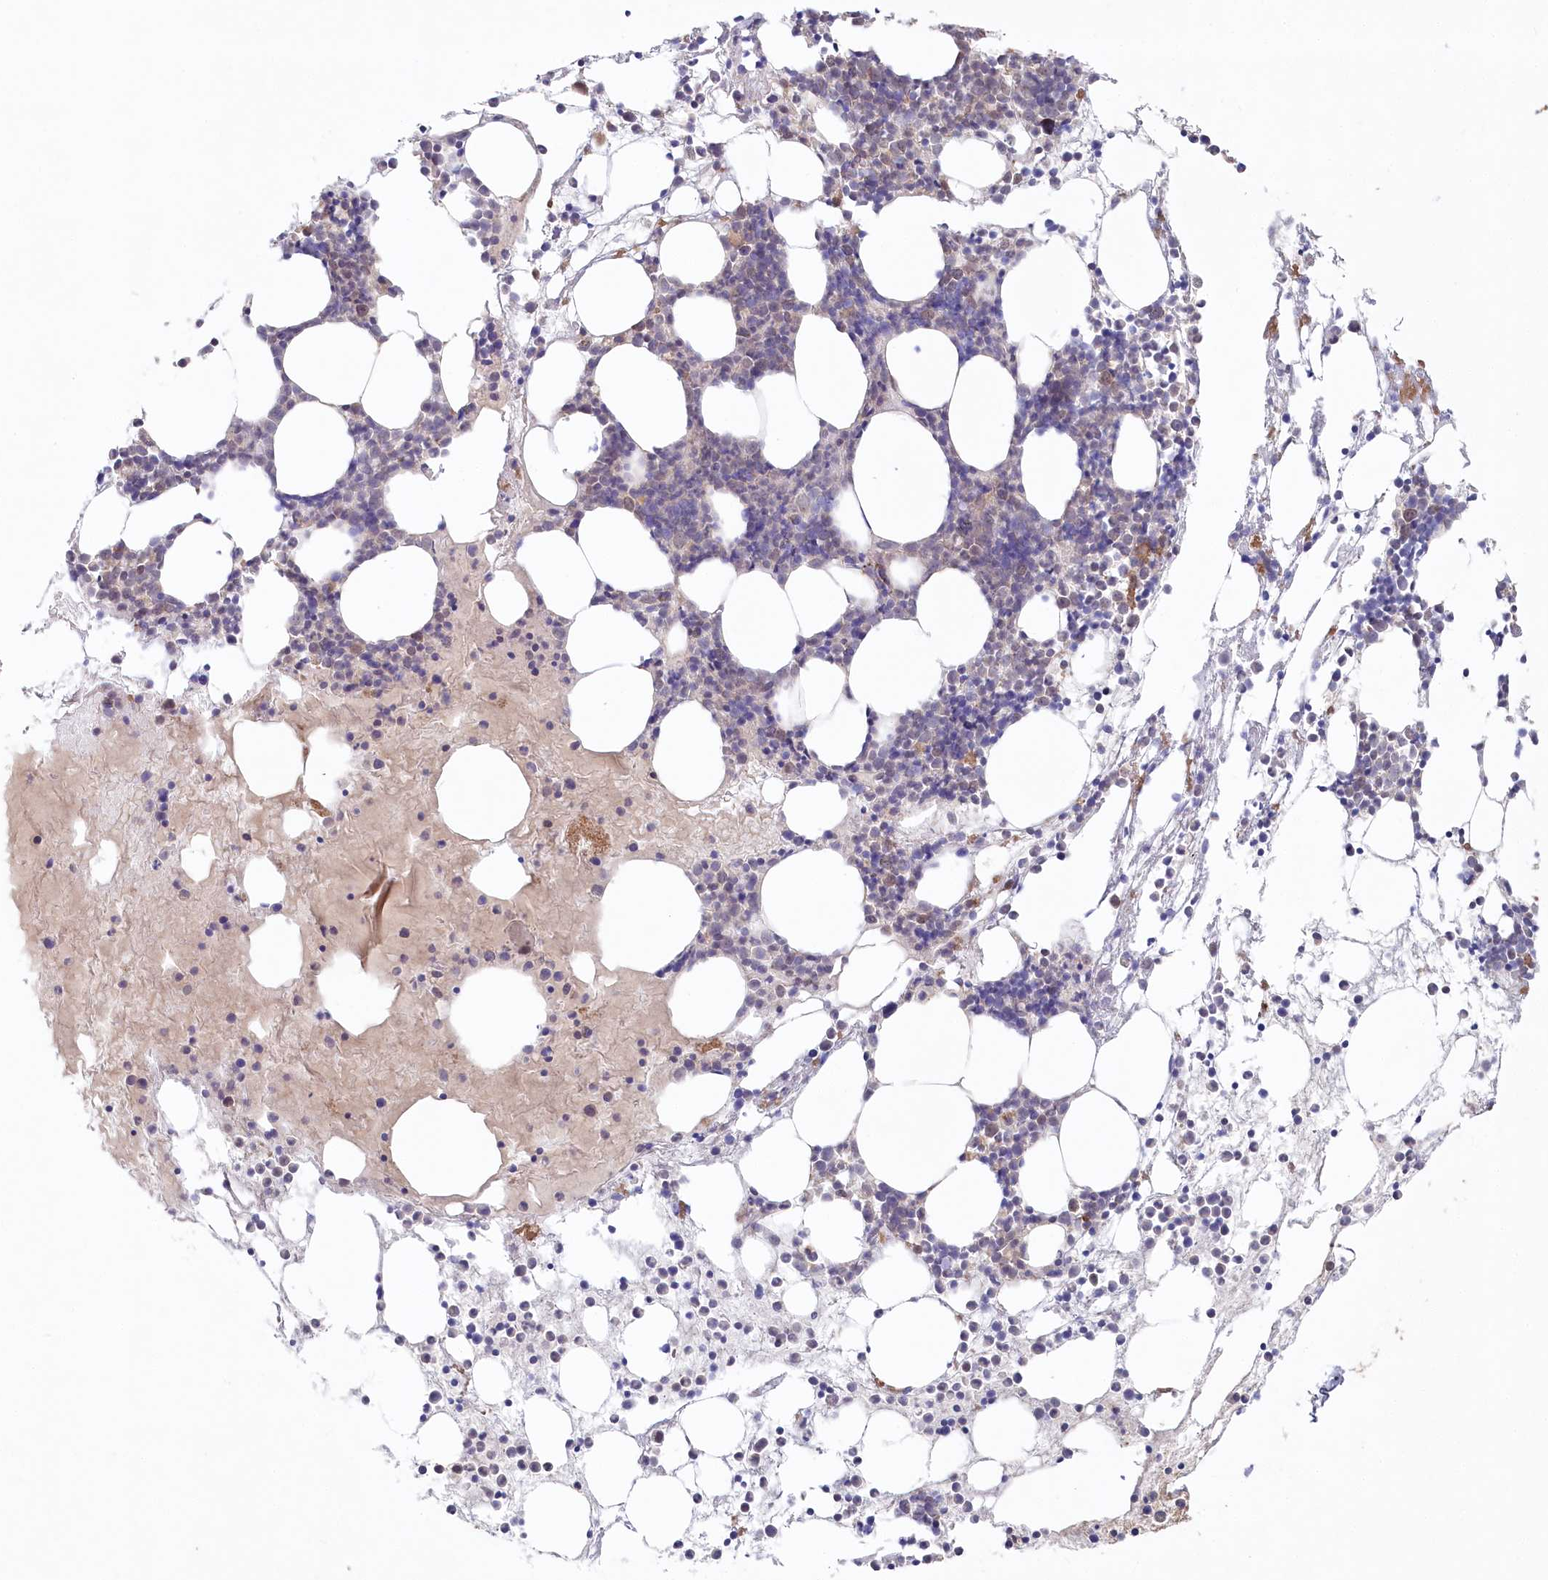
{"staining": {"intensity": "negative", "quantity": "none", "location": "none"}, "tissue": "bone marrow", "cell_type": "Hematopoietic cells", "image_type": "normal", "snomed": [{"axis": "morphology", "description": "Normal tissue, NOS"}, {"axis": "topography", "description": "Bone marrow"}], "caption": "An image of bone marrow stained for a protein displays no brown staining in hematopoietic cells.", "gene": "AAMDC", "patient": {"sex": "male", "age": 75}}